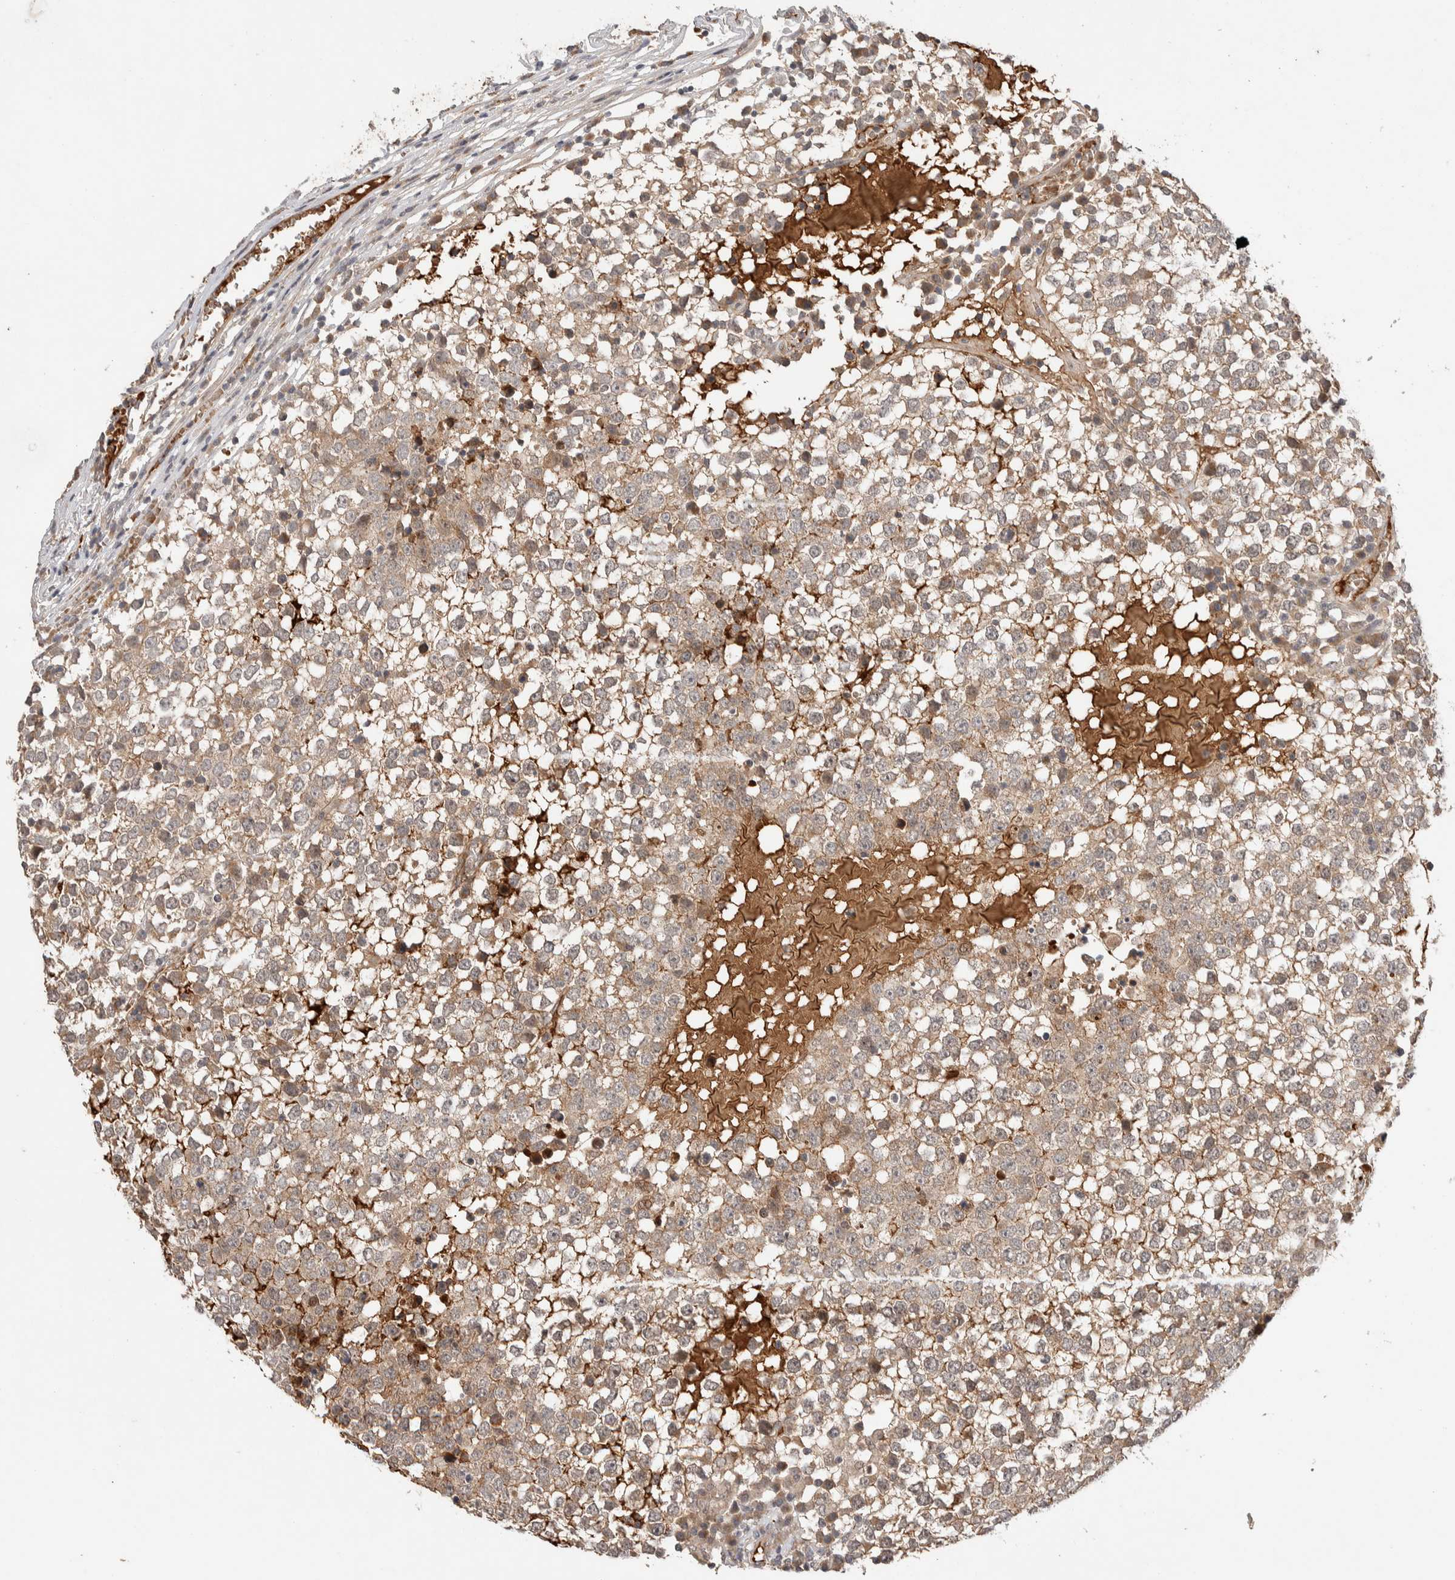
{"staining": {"intensity": "weak", "quantity": ">75%", "location": "cytoplasmic/membranous"}, "tissue": "testis cancer", "cell_type": "Tumor cells", "image_type": "cancer", "snomed": [{"axis": "morphology", "description": "Seminoma, NOS"}, {"axis": "topography", "description": "Testis"}], "caption": "High-power microscopy captured an immunohistochemistry (IHC) histopathology image of testis cancer (seminoma), revealing weak cytoplasmic/membranous staining in approximately >75% of tumor cells.", "gene": "CASK", "patient": {"sex": "male", "age": 65}}